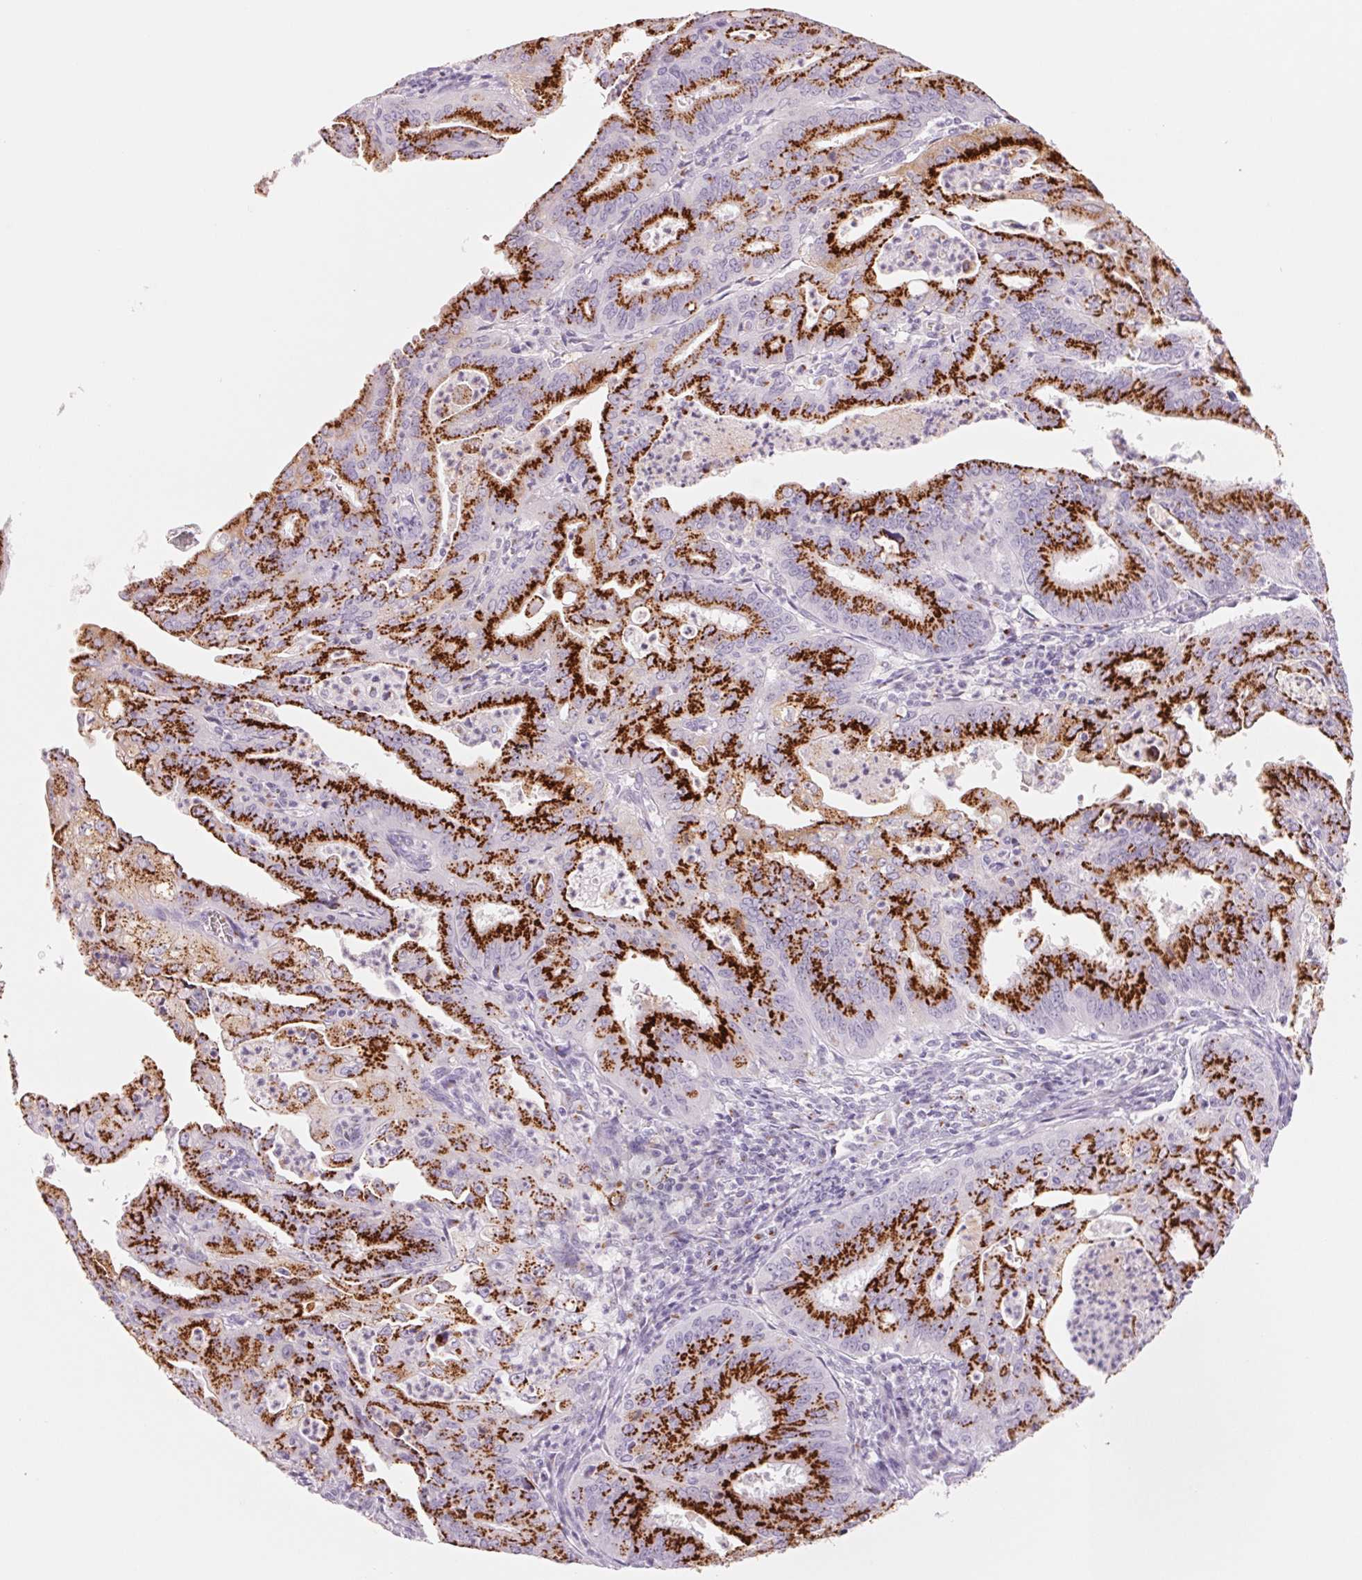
{"staining": {"intensity": "strong", "quantity": ">75%", "location": "cytoplasmic/membranous"}, "tissue": "cervical cancer", "cell_type": "Tumor cells", "image_type": "cancer", "snomed": [{"axis": "morphology", "description": "Adenocarcinoma, NOS"}, {"axis": "topography", "description": "Cervix"}], "caption": "Cervical adenocarcinoma tissue reveals strong cytoplasmic/membranous staining in approximately >75% of tumor cells The protein is stained brown, and the nuclei are stained in blue (DAB IHC with brightfield microscopy, high magnification).", "gene": "GALNT7", "patient": {"sex": "female", "age": 56}}